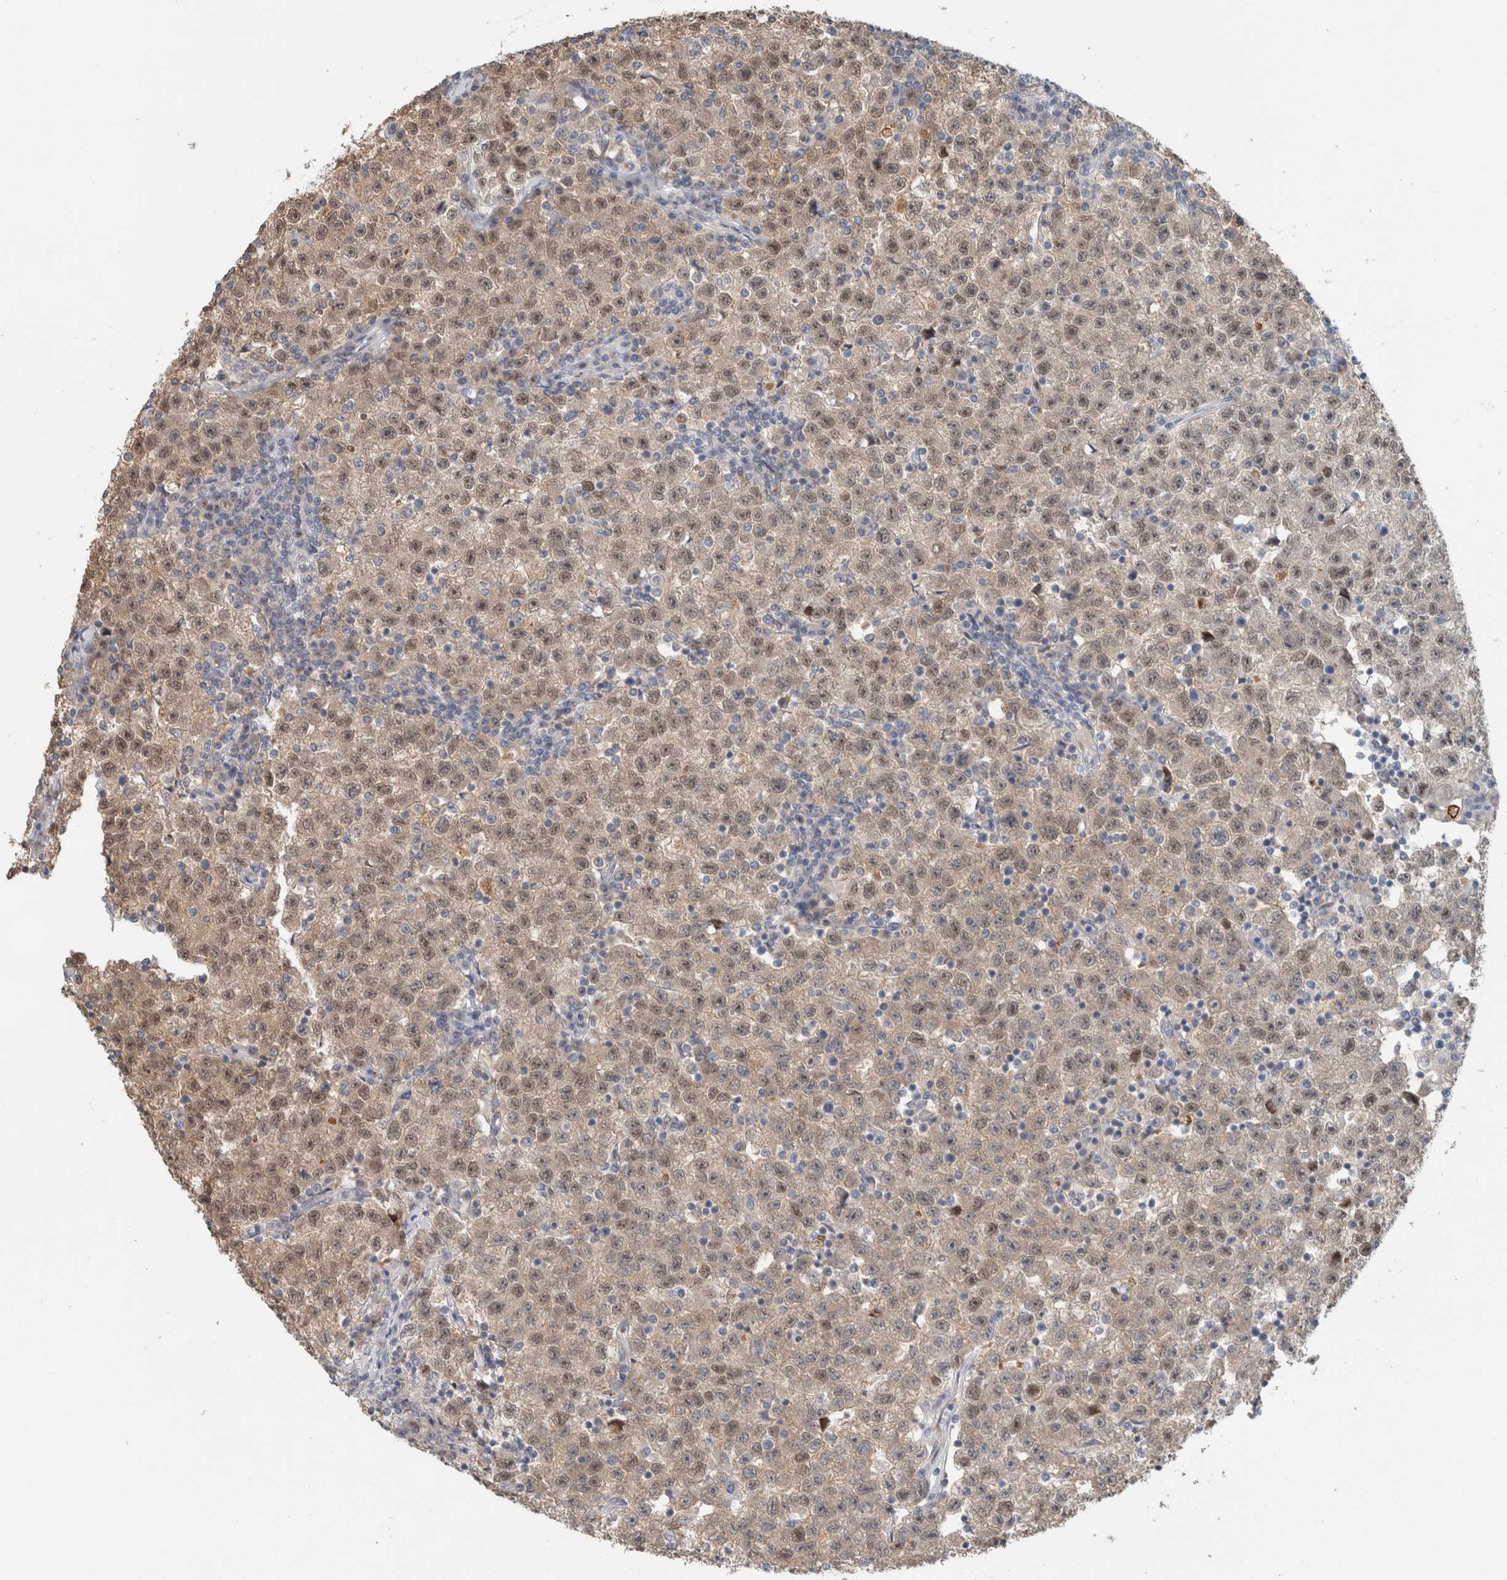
{"staining": {"intensity": "moderate", "quantity": ">75%", "location": "nuclear"}, "tissue": "testis cancer", "cell_type": "Tumor cells", "image_type": "cancer", "snomed": [{"axis": "morphology", "description": "Seminoma, NOS"}, {"axis": "topography", "description": "Testis"}], "caption": "Seminoma (testis) stained with DAB immunohistochemistry (IHC) exhibits medium levels of moderate nuclear positivity in approximately >75% of tumor cells.", "gene": "CRAT", "patient": {"sex": "male", "age": 22}}